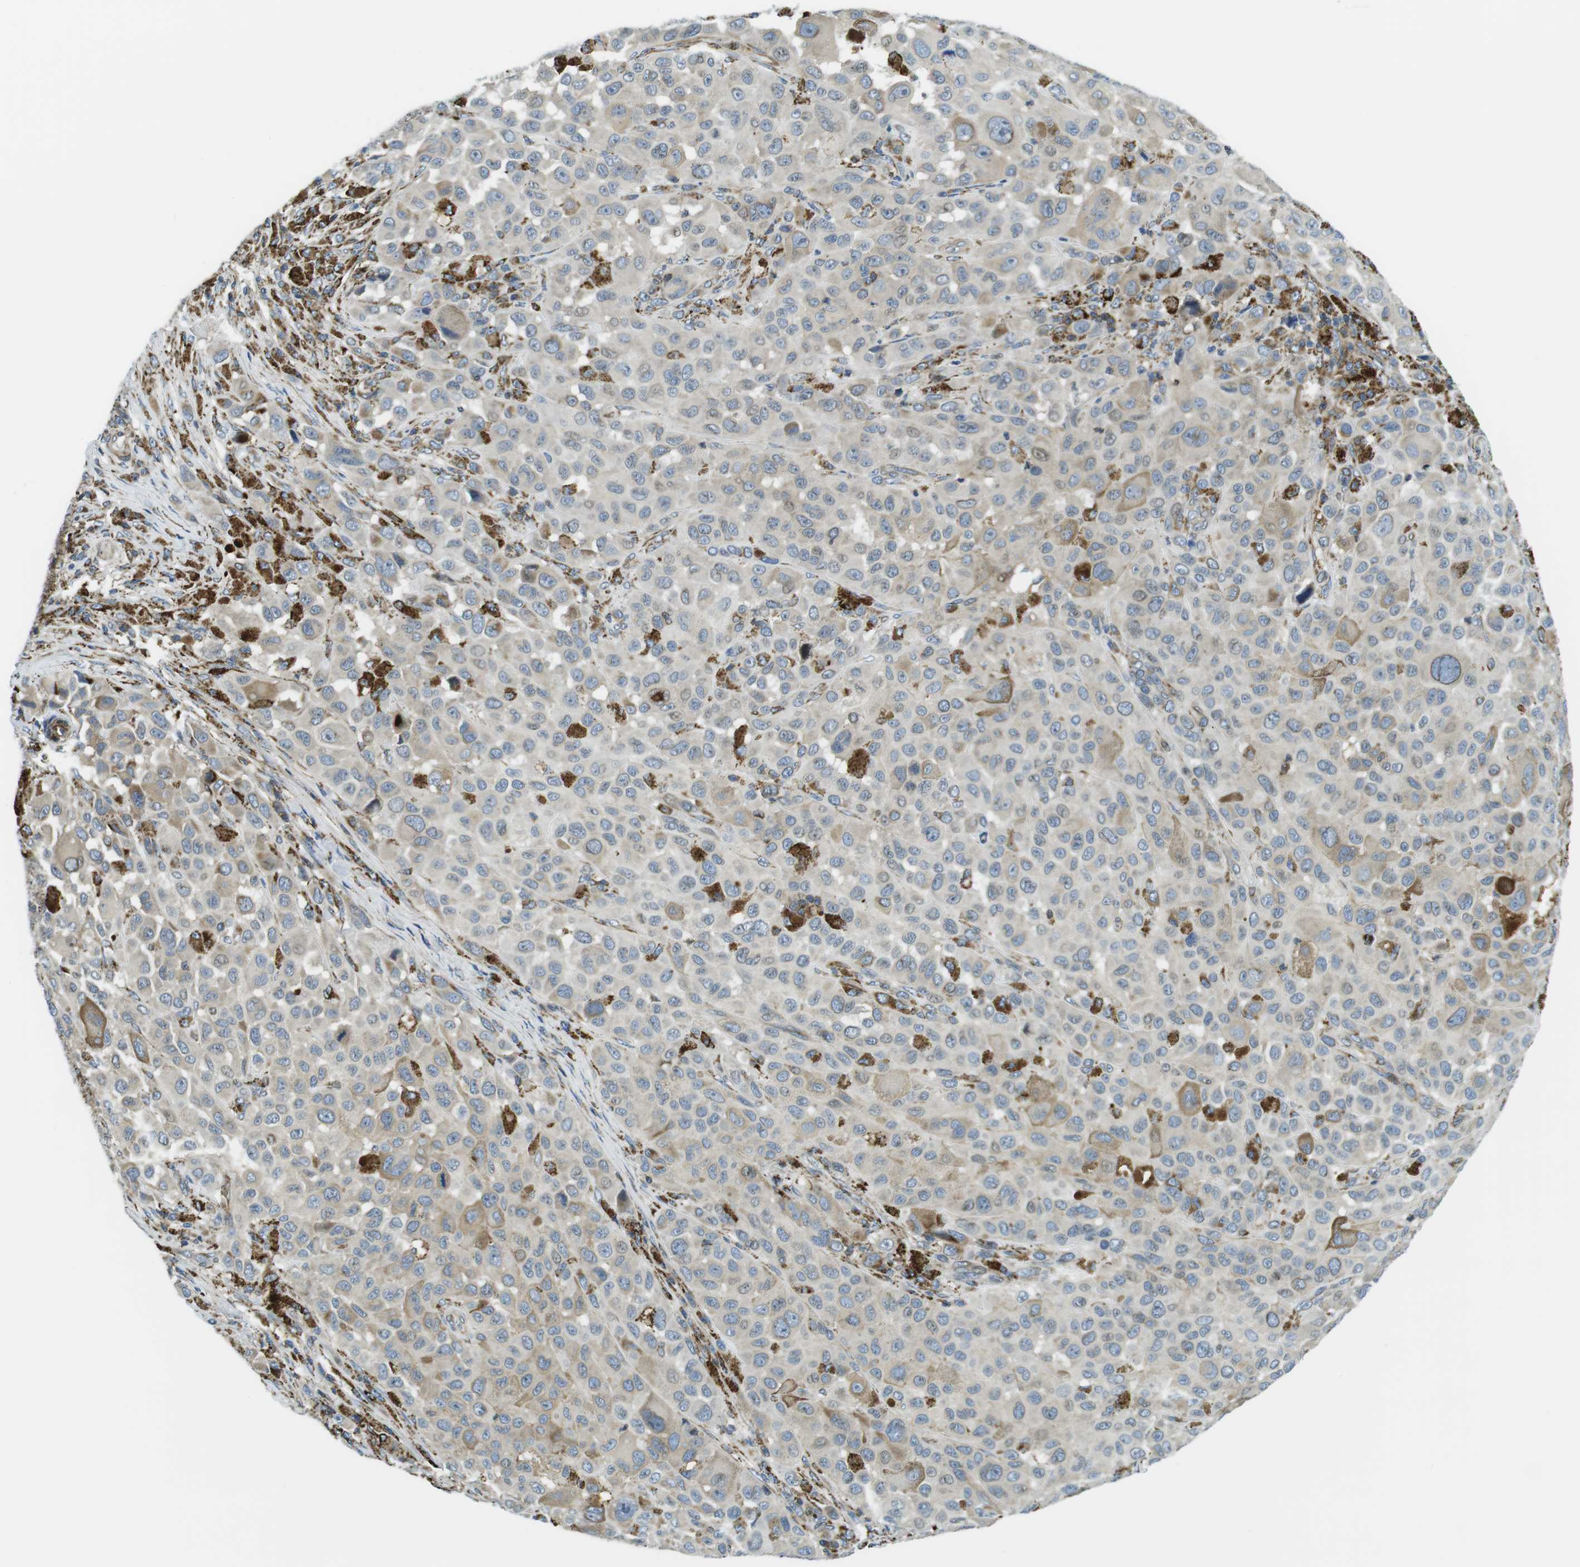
{"staining": {"intensity": "weak", "quantity": "25%-75%", "location": "cytoplasmic/membranous"}, "tissue": "melanoma", "cell_type": "Tumor cells", "image_type": "cancer", "snomed": [{"axis": "morphology", "description": "Malignant melanoma, NOS"}, {"axis": "topography", "description": "Skin"}], "caption": "Malignant melanoma tissue demonstrates weak cytoplasmic/membranous expression in about 25%-75% of tumor cells, visualized by immunohistochemistry.", "gene": "KCNE3", "patient": {"sex": "male", "age": 96}}